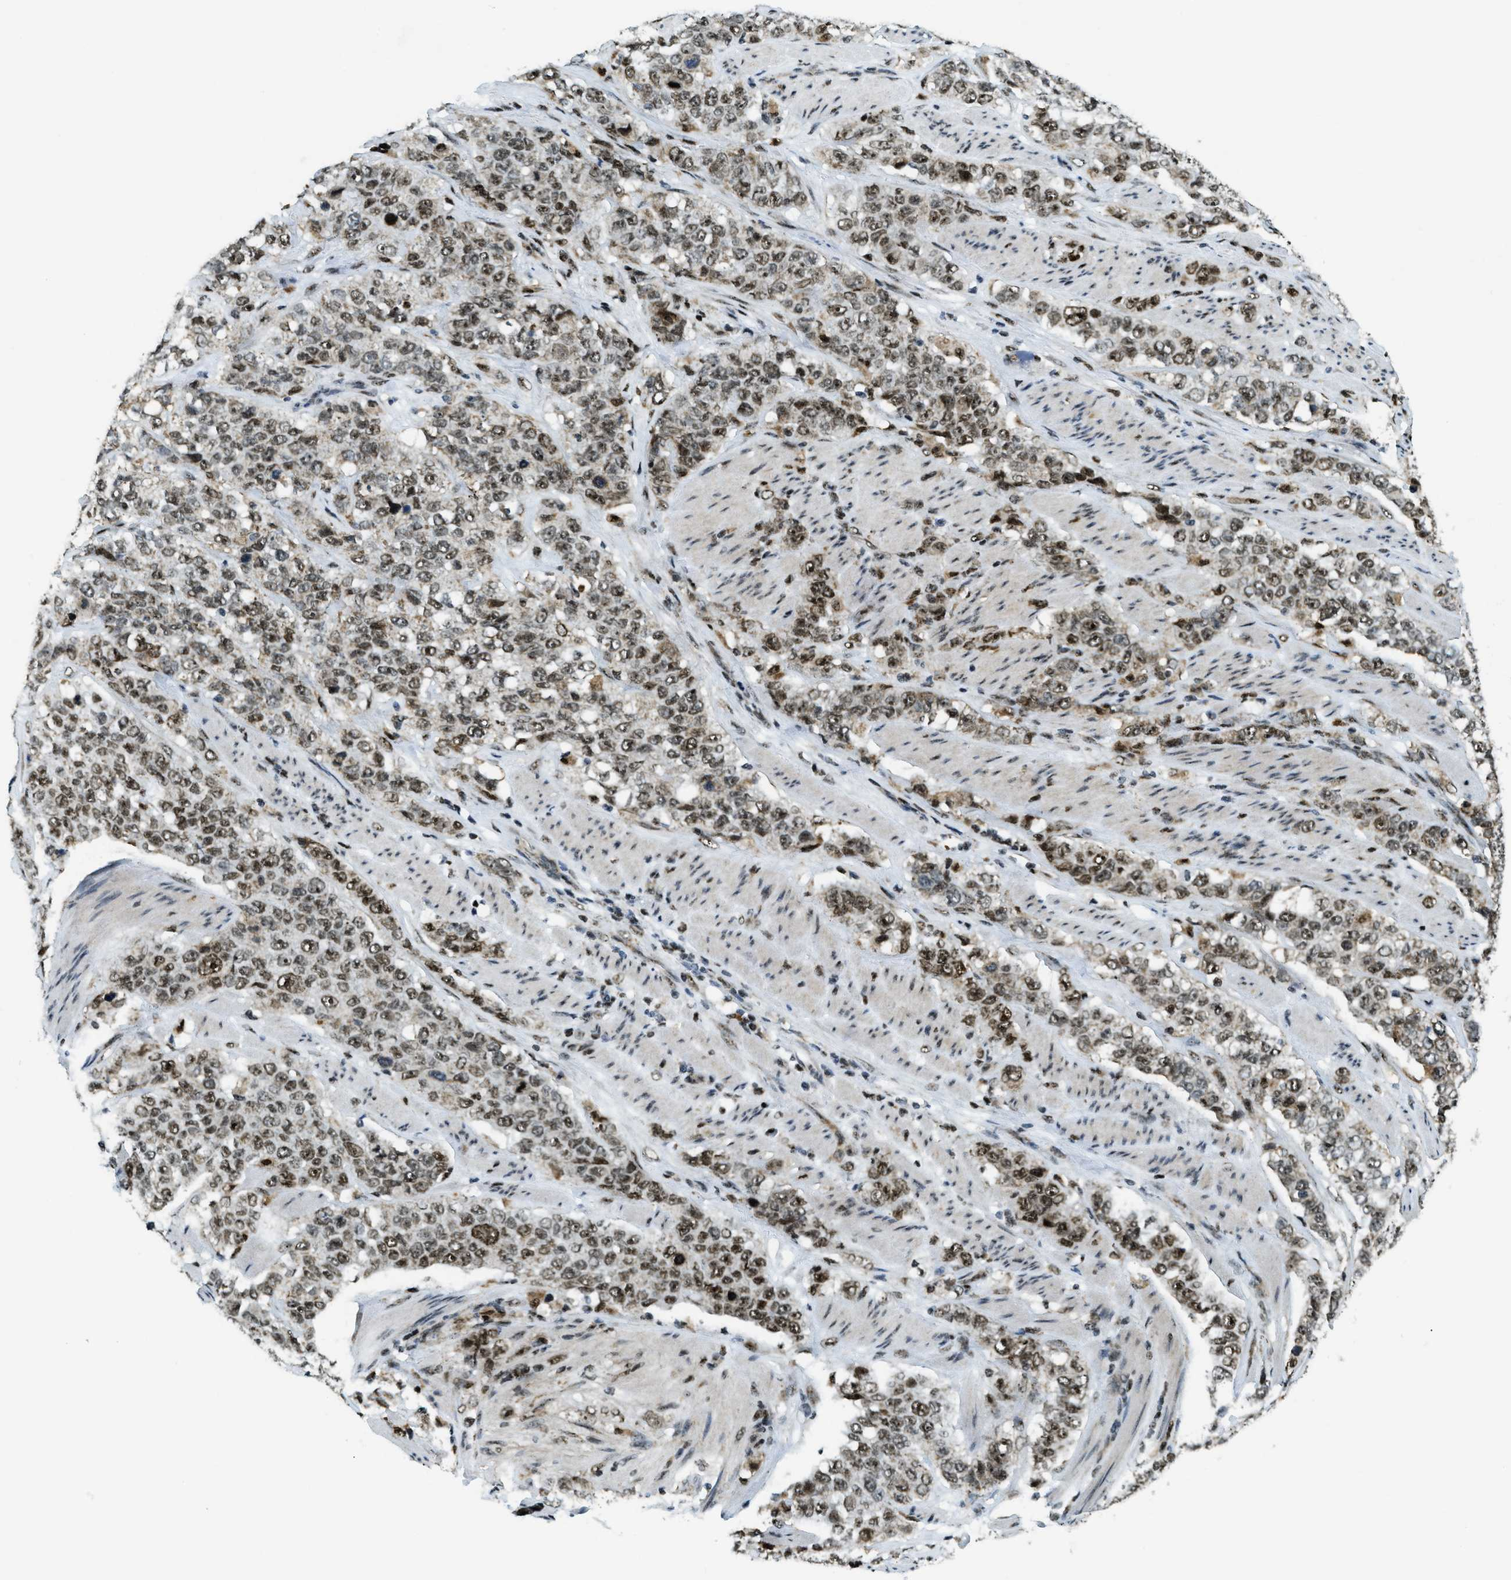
{"staining": {"intensity": "strong", "quantity": ">75%", "location": "cytoplasmic/membranous,nuclear"}, "tissue": "stomach cancer", "cell_type": "Tumor cells", "image_type": "cancer", "snomed": [{"axis": "morphology", "description": "Adenocarcinoma, NOS"}, {"axis": "topography", "description": "Stomach"}], "caption": "Stomach cancer tissue reveals strong cytoplasmic/membranous and nuclear positivity in about >75% of tumor cells", "gene": "SP100", "patient": {"sex": "male", "age": 48}}